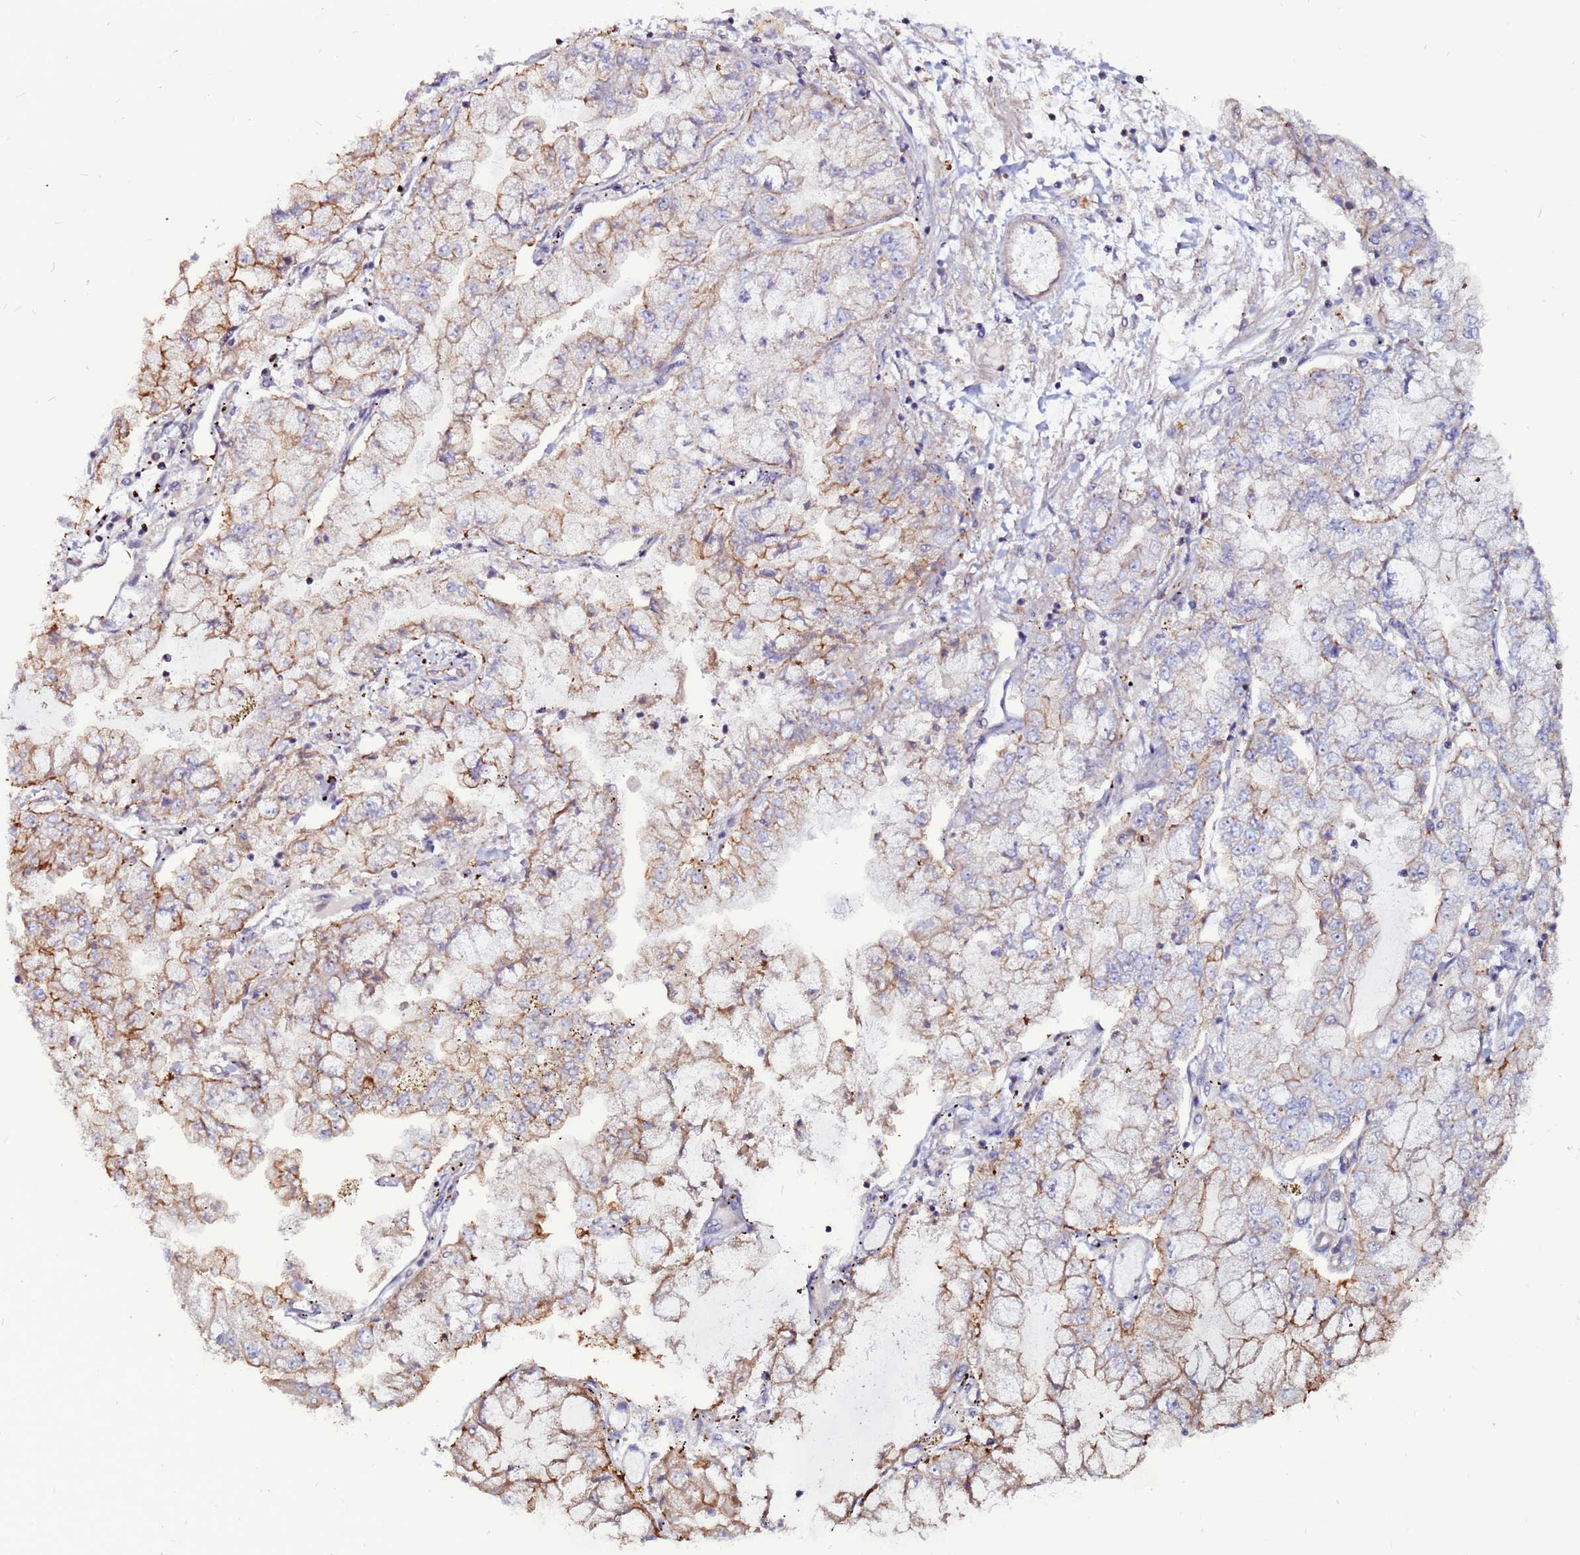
{"staining": {"intensity": "moderate", "quantity": "<25%", "location": "cytoplasmic/membranous"}, "tissue": "stomach cancer", "cell_type": "Tumor cells", "image_type": "cancer", "snomed": [{"axis": "morphology", "description": "Adenocarcinoma, NOS"}, {"axis": "topography", "description": "Stomach"}], "caption": "The histopathology image demonstrates immunohistochemical staining of adenocarcinoma (stomach). There is moderate cytoplasmic/membranous expression is present in about <25% of tumor cells.", "gene": "NRN1L", "patient": {"sex": "male", "age": 76}}